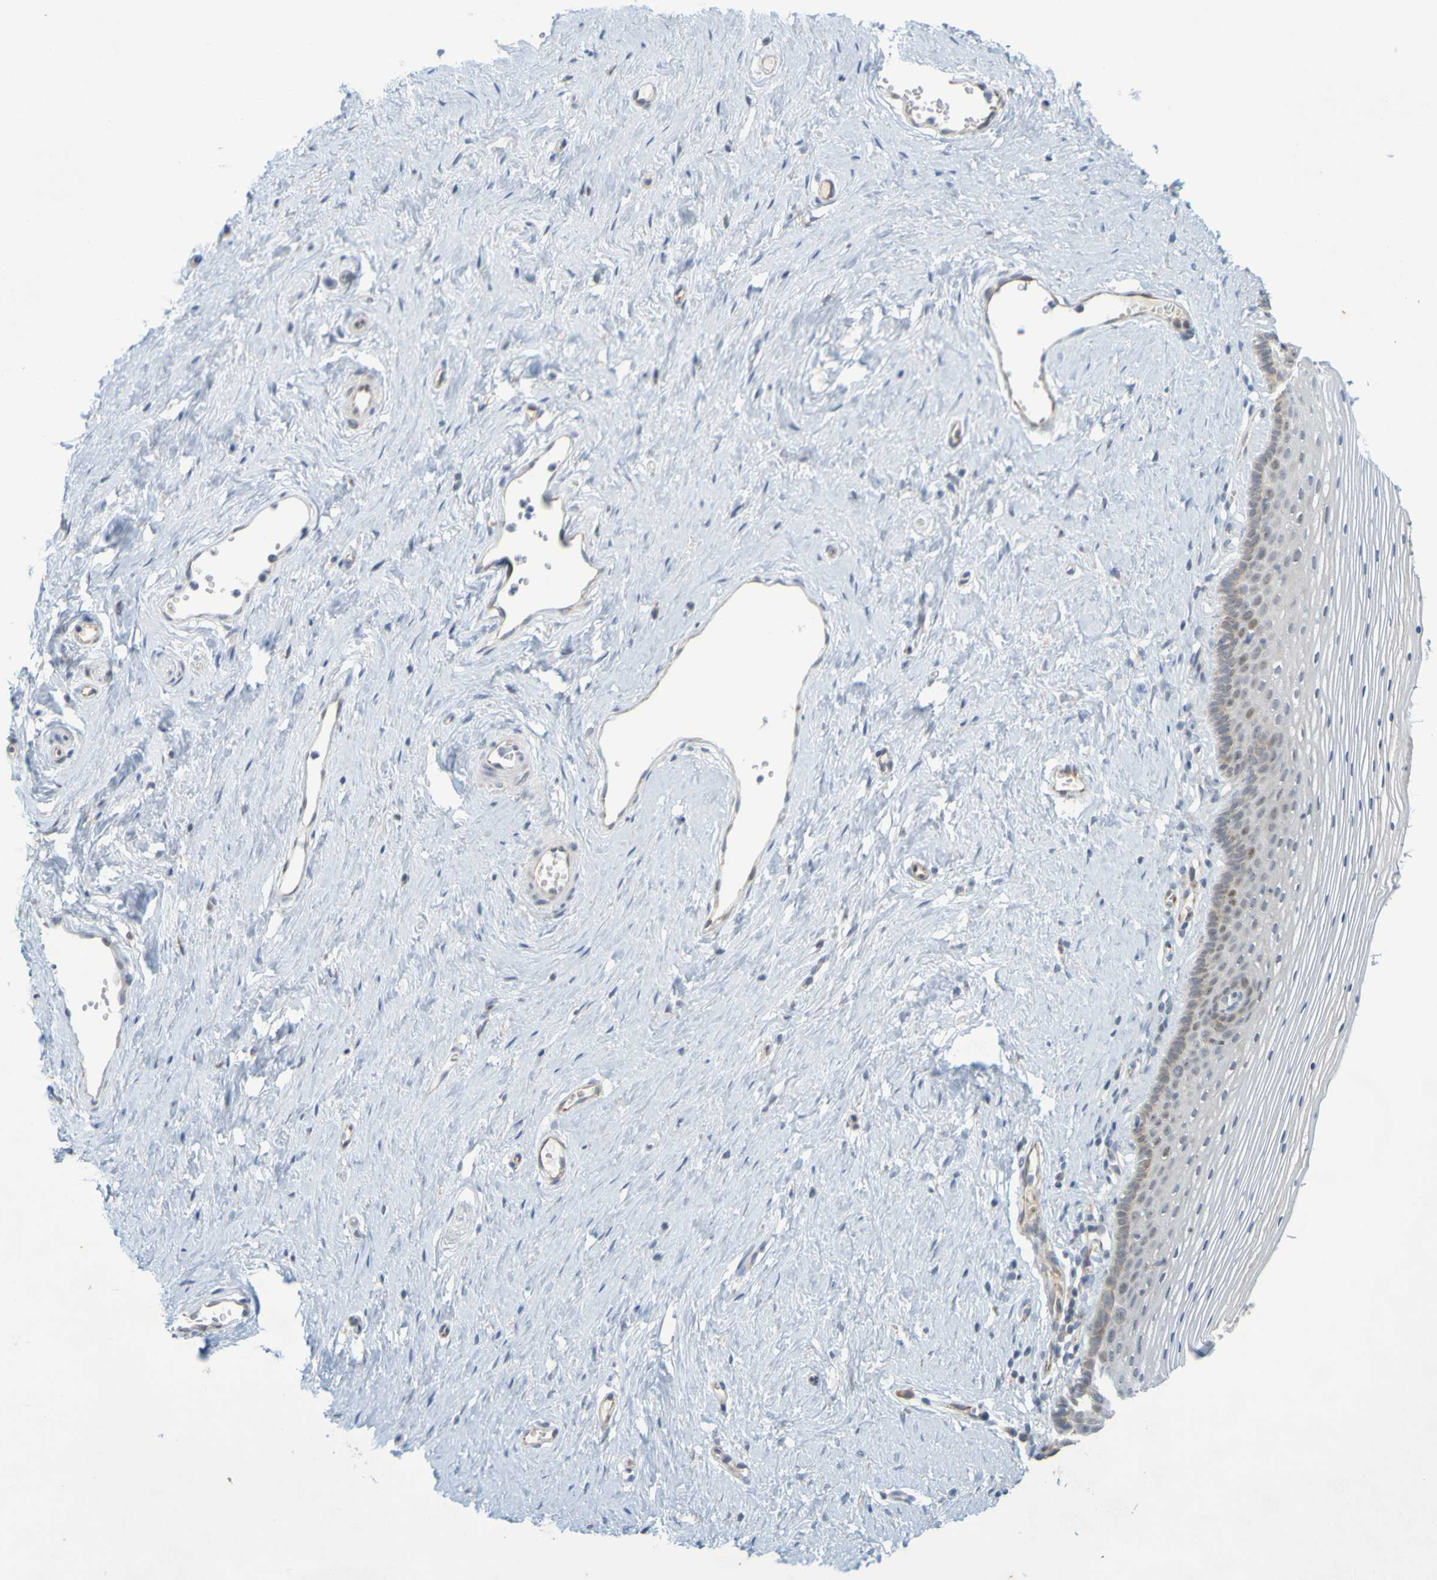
{"staining": {"intensity": "weak", "quantity": "<25%", "location": "cytoplasmic/membranous"}, "tissue": "vagina", "cell_type": "Squamous epithelial cells", "image_type": "normal", "snomed": [{"axis": "morphology", "description": "Normal tissue, NOS"}, {"axis": "topography", "description": "Vagina"}], "caption": "The immunohistochemistry (IHC) photomicrograph has no significant expression in squamous epithelial cells of vagina.", "gene": "MOGS", "patient": {"sex": "female", "age": 32}}